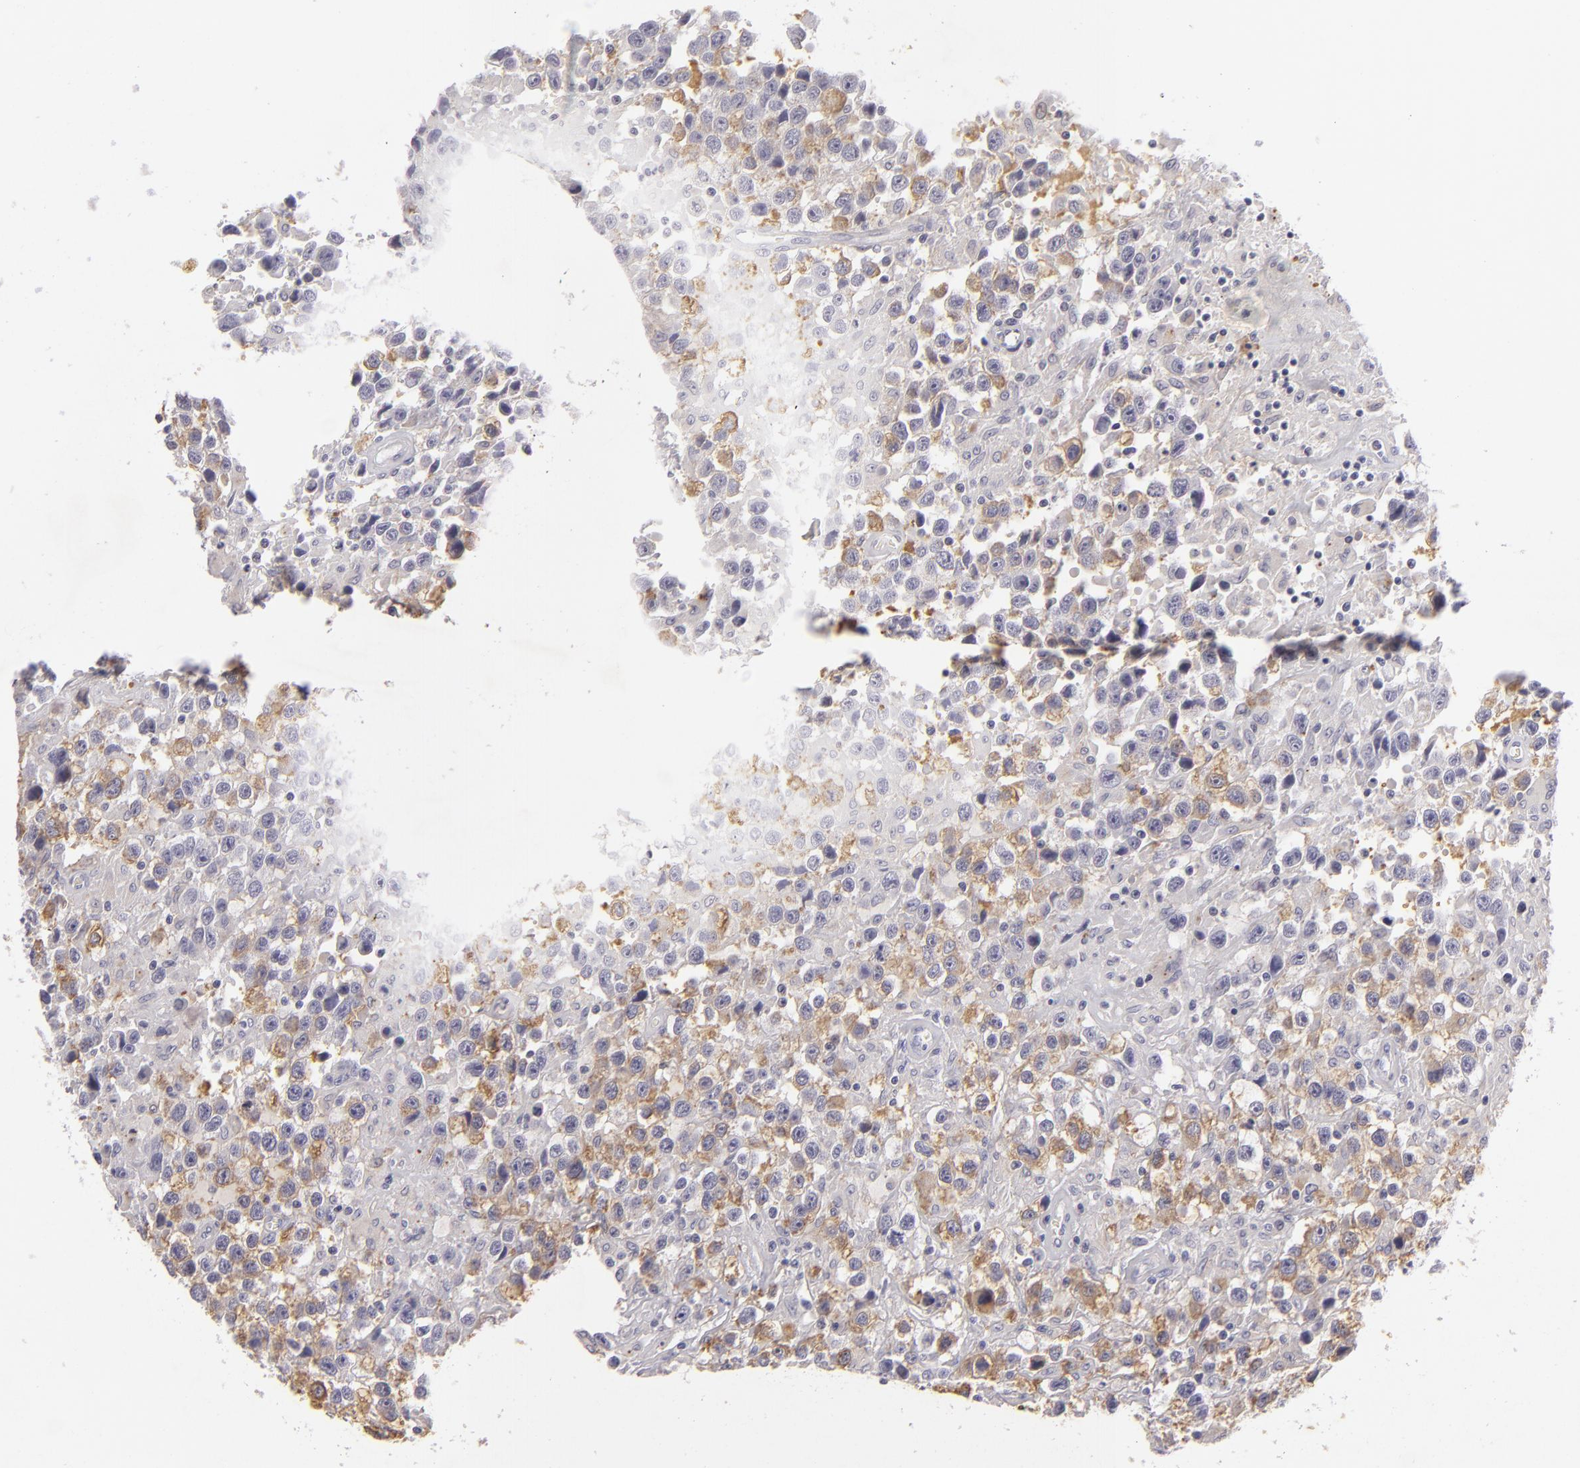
{"staining": {"intensity": "weak", "quantity": "25%-75%", "location": "cytoplasmic/membranous"}, "tissue": "testis cancer", "cell_type": "Tumor cells", "image_type": "cancer", "snomed": [{"axis": "morphology", "description": "Seminoma, NOS"}, {"axis": "topography", "description": "Testis"}], "caption": "A high-resolution histopathology image shows immunohistochemistry staining of testis cancer (seminoma), which demonstrates weak cytoplasmic/membranous expression in about 25%-75% of tumor cells.", "gene": "TNNC1", "patient": {"sex": "male", "age": 43}}